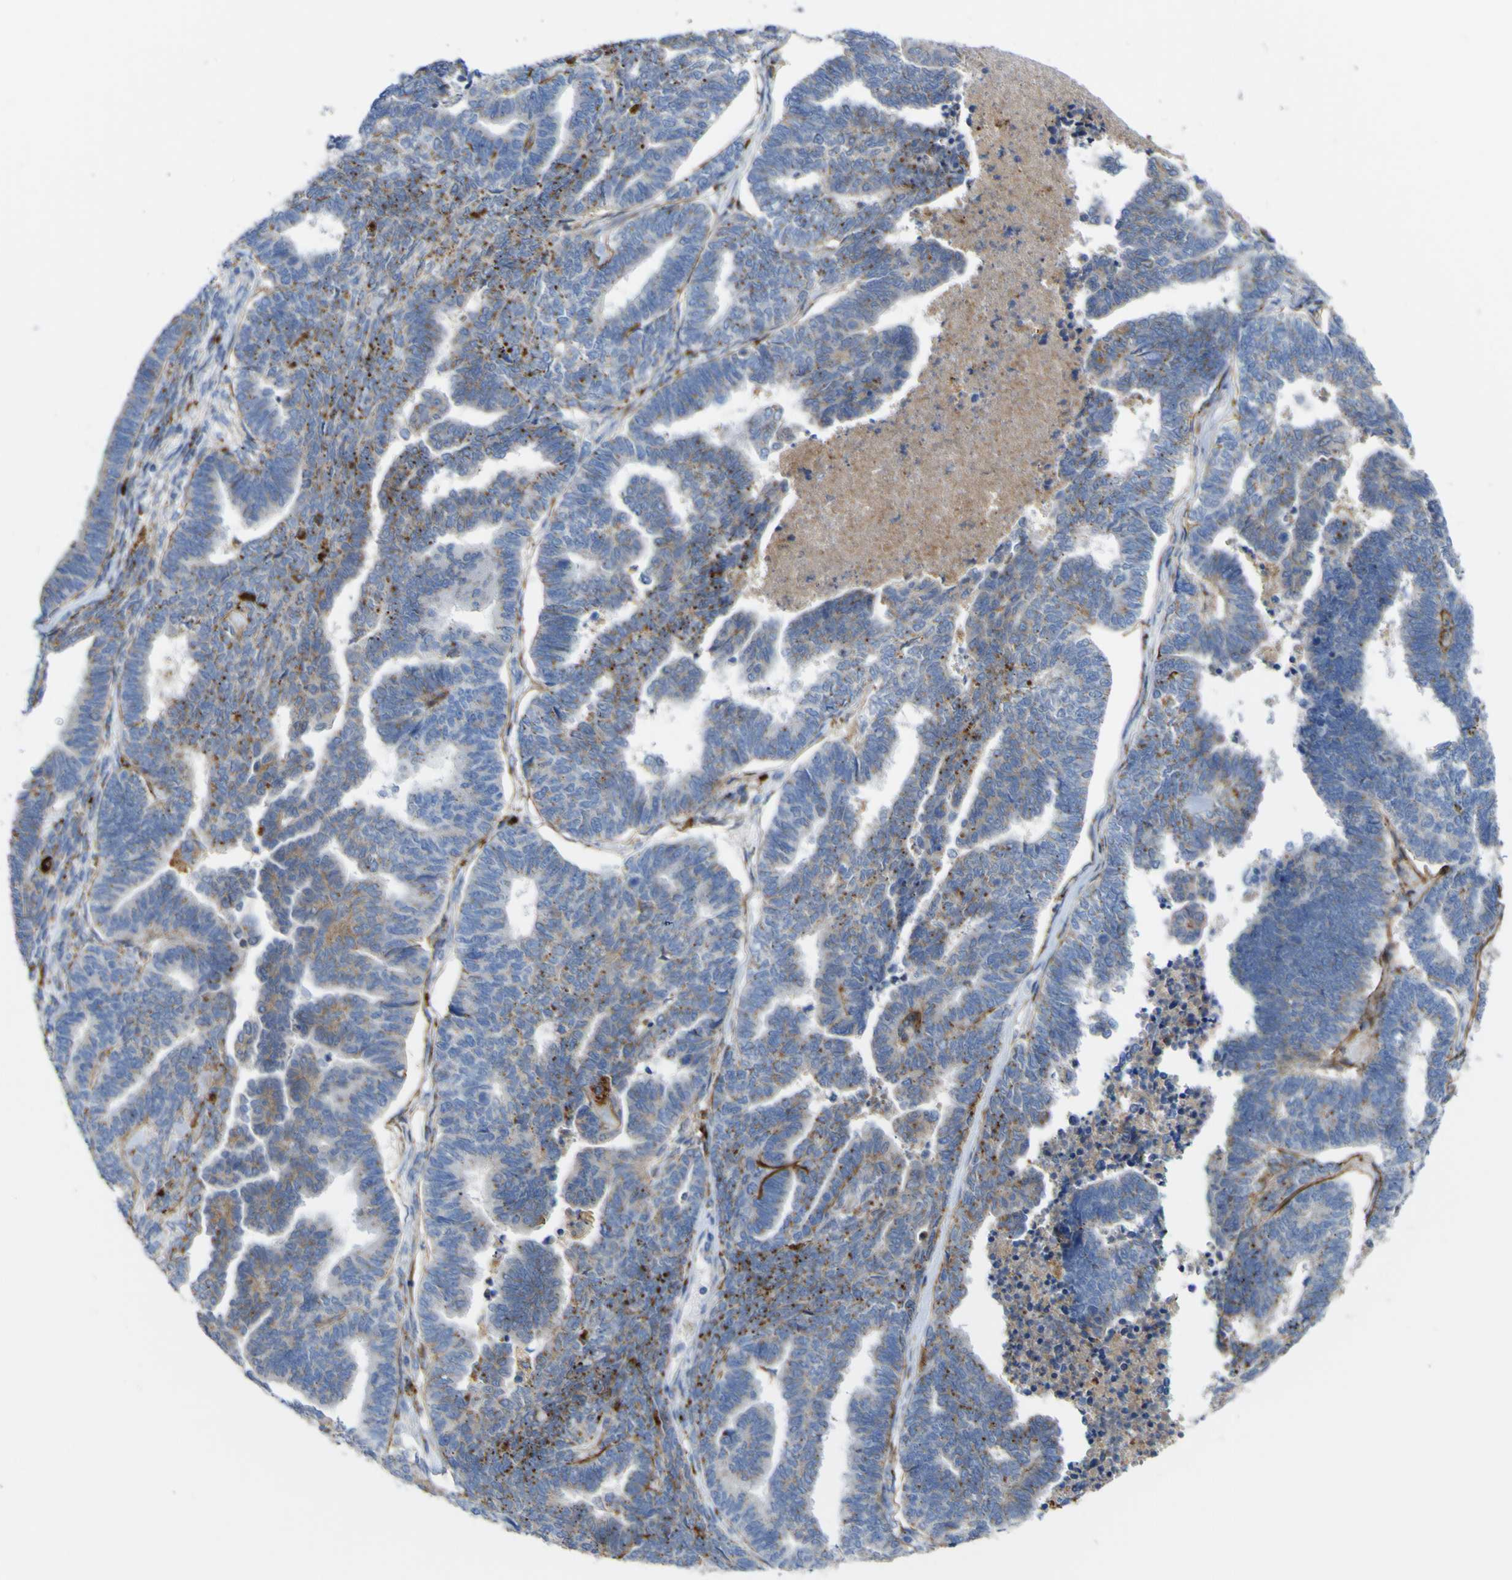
{"staining": {"intensity": "moderate", "quantity": "<25%", "location": "cytoplasmic/membranous"}, "tissue": "endometrial cancer", "cell_type": "Tumor cells", "image_type": "cancer", "snomed": [{"axis": "morphology", "description": "Adenocarcinoma, NOS"}, {"axis": "topography", "description": "Endometrium"}], "caption": "Protein expression by immunohistochemistry (IHC) demonstrates moderate cytoplasmic/membranous staining in approximately <25% of tumor cells in endometrial adenocarcinoma. (DAB (3,3'-diaminobenzidine) = brown stain, brightfield microscopy at high magnification).", "gene": "PTPRF", "patient": {"sex": "female", "age": 70}}